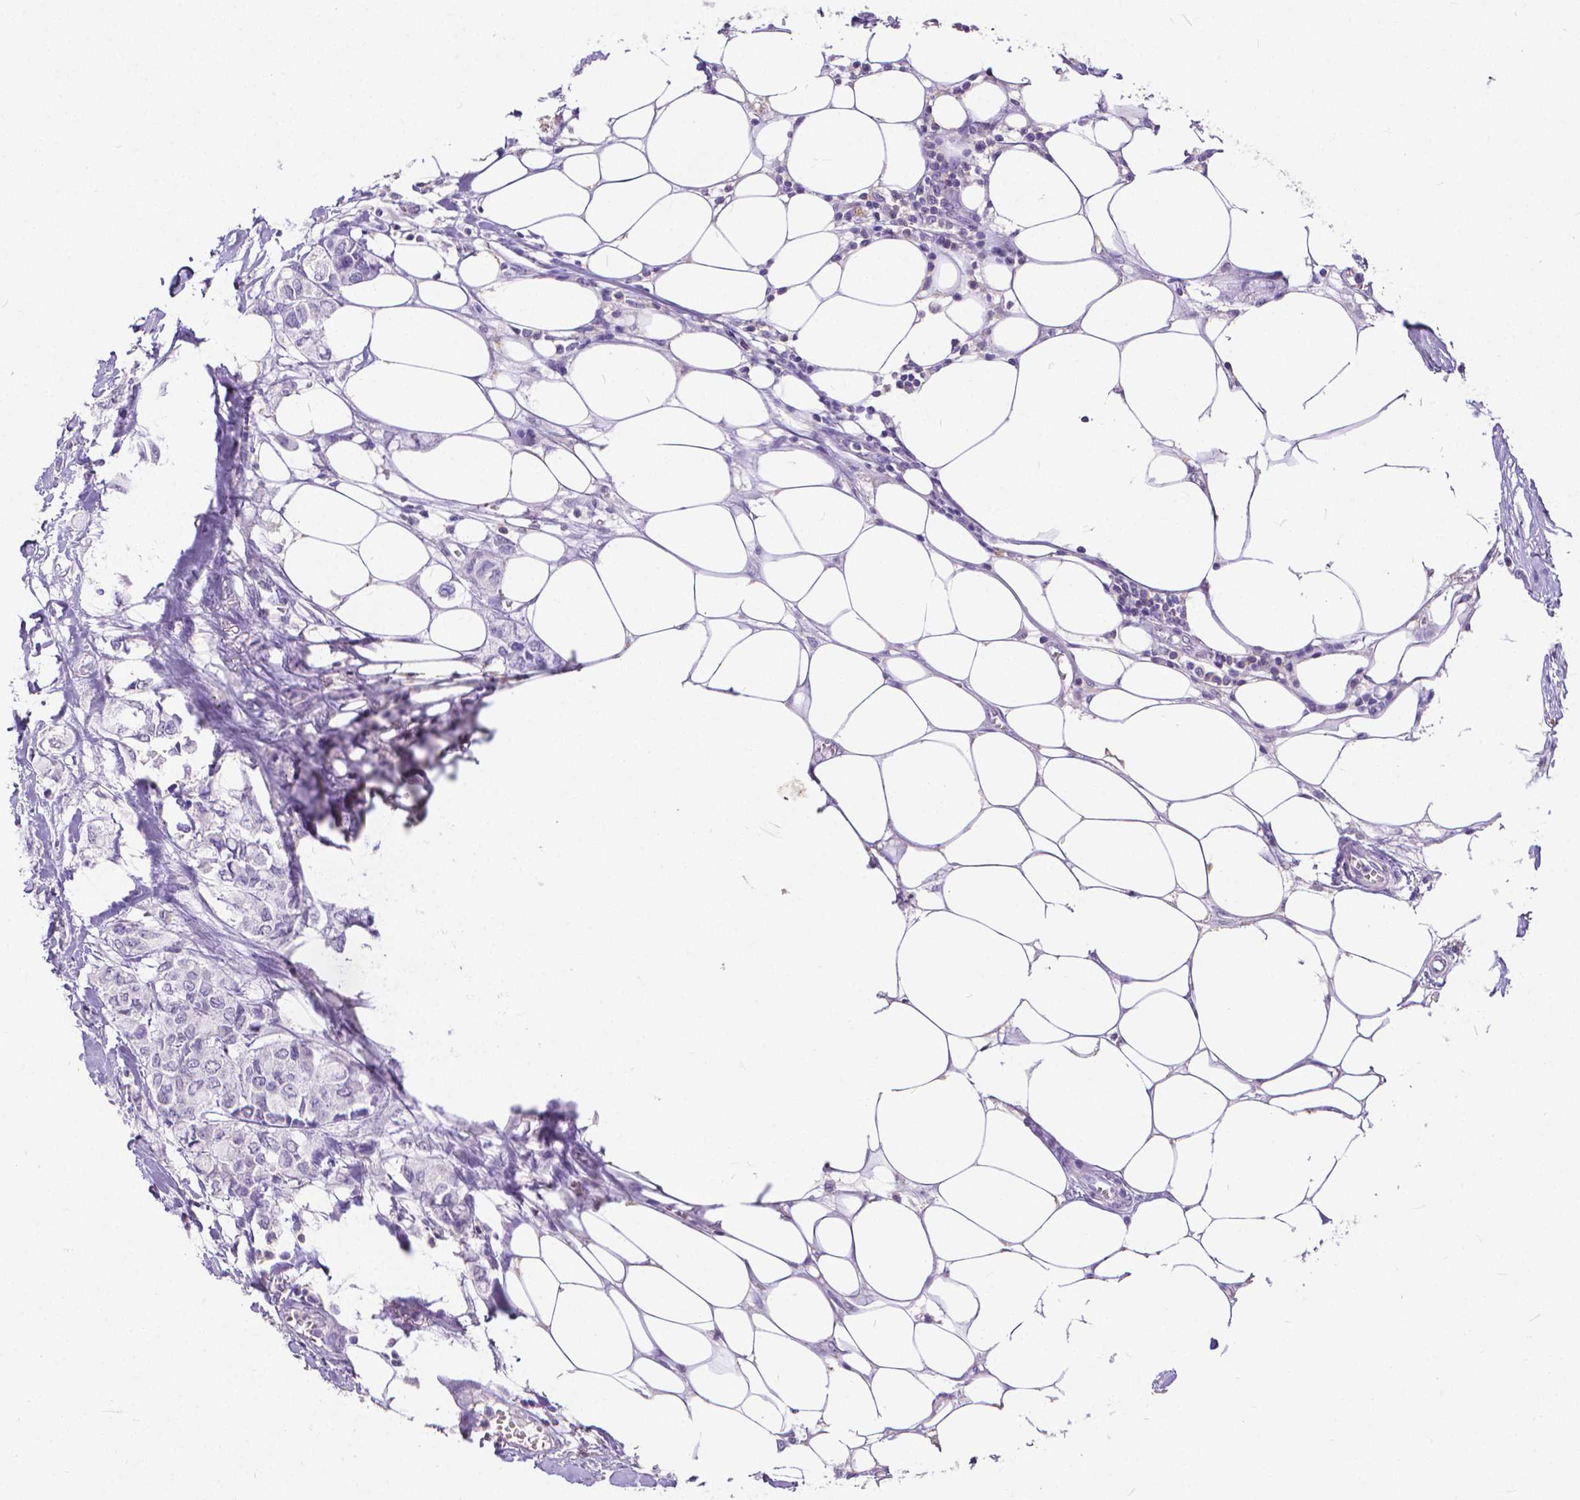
{"staining": {"intensity": "negative", "quantity": "none", "location": "none"}, "tissue": "breast cancer", "cell_type": "Tumor cells", "image_type": "cancer", "snomed": [{"axis": "morphology", "description": "Duct carcinoma"}, {"axis": "topography", "description": "Breast"}], "caption": "Immunohistochemical staining of human breast intraductal carcinoma demonstrates no significant staining in tumor cells. Nuclei are stained in blue.", "gene": "CD4", "patient": {"sex": "female", "age": 85}}